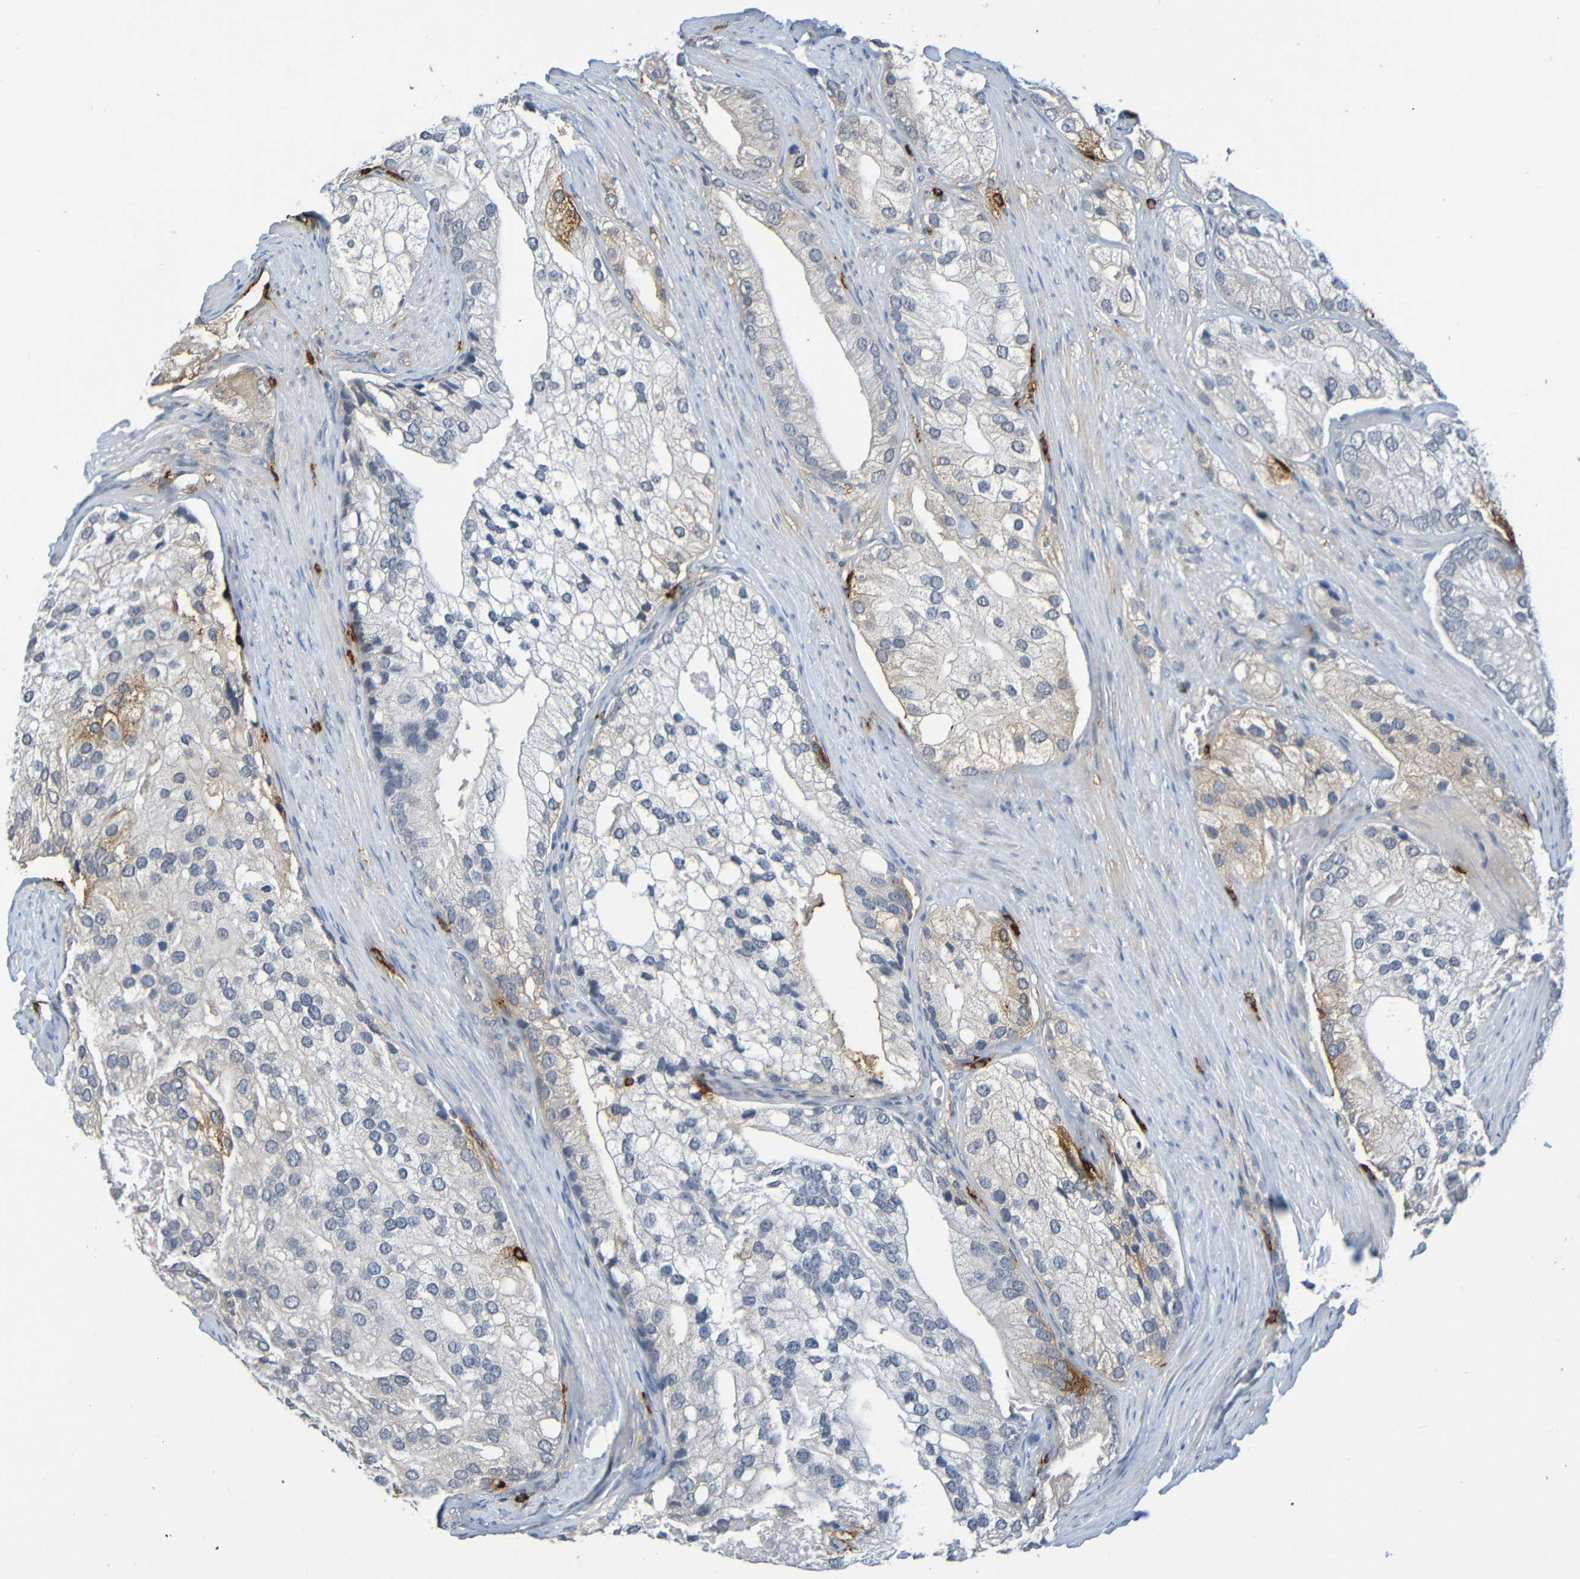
{"staining": {"intensity": "negative", "quantity": "none", "location": "none"}, "tissue": "prostate cancer", "cell_type": "Tumor cells", "image_type": "cancer", "snomed": [{"axis": "morphology", "description": "Adenocarcinoma, Low grade"}, {"axis": "topography", "description": "Prostate"}], "caption": "Prostate cancer was stained to show a protein in brown. There is no significant positivity in tumor cells.", "gene": "C3AR1", "patient": {"sex": "male", "age": 69}}